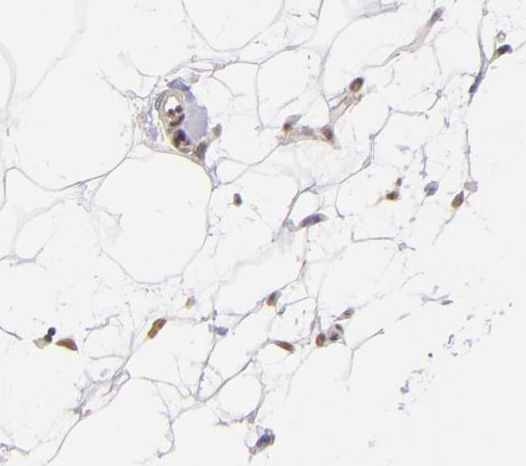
{"staining": {"intensity": "moderate", "quantity": ">75%", "location": "cytoplasmic/membranous"}, "tissue": "breast", "cell_type": "Adipocytes", "image_type": "normal", "snomed": [{"axis": "morphology", "description": "Normal tissue, NOS"}, {"axis": "topography", "description": "Breast"}], "caption": "Breast stained for a protein (brown) displays moderate cytoplasmic/membranous positive positivity in approximately >75% of adipocytes.", "gene": "RARB", "patient": {"sex": "female", "age": 23}}